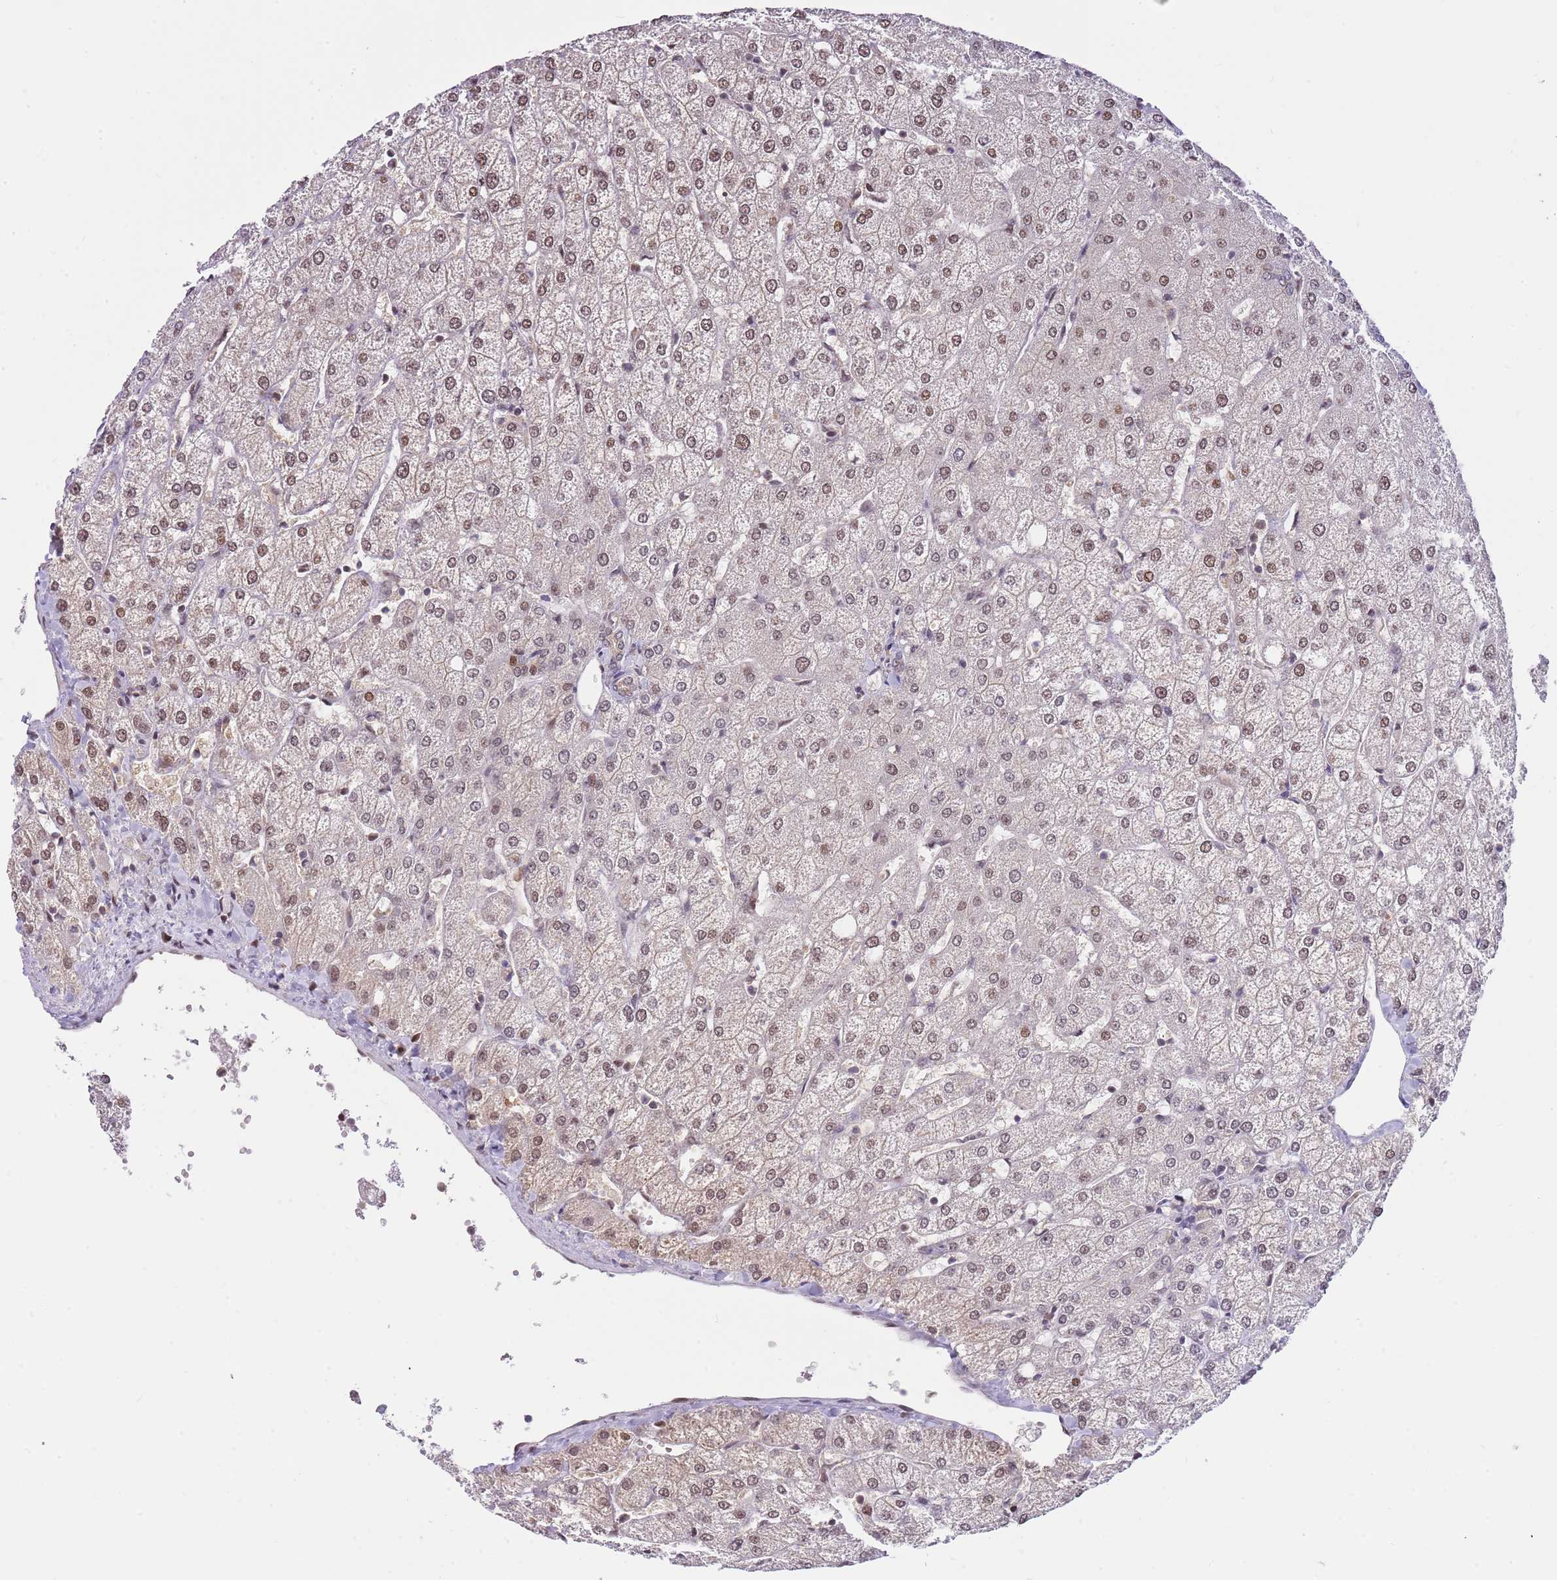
{"staining": {"intensity": "weak", "quantity": "<25%", "location": "cytoplasmic/membranous"}, "tissue": "liver", "cell_type": "Cholangiocytes", "image_type": "normal", "snomed": [{"axis": "morphology", "description": "Normal tissue, NOS"}, {"axis": "topography", "description": "Liver"}], "caption": "This is an IHC micrograph of normal human liver. There is no staining in cholangiocytes.", "gene": "RFK", "patient": {"sex": "female", "age": 54}}